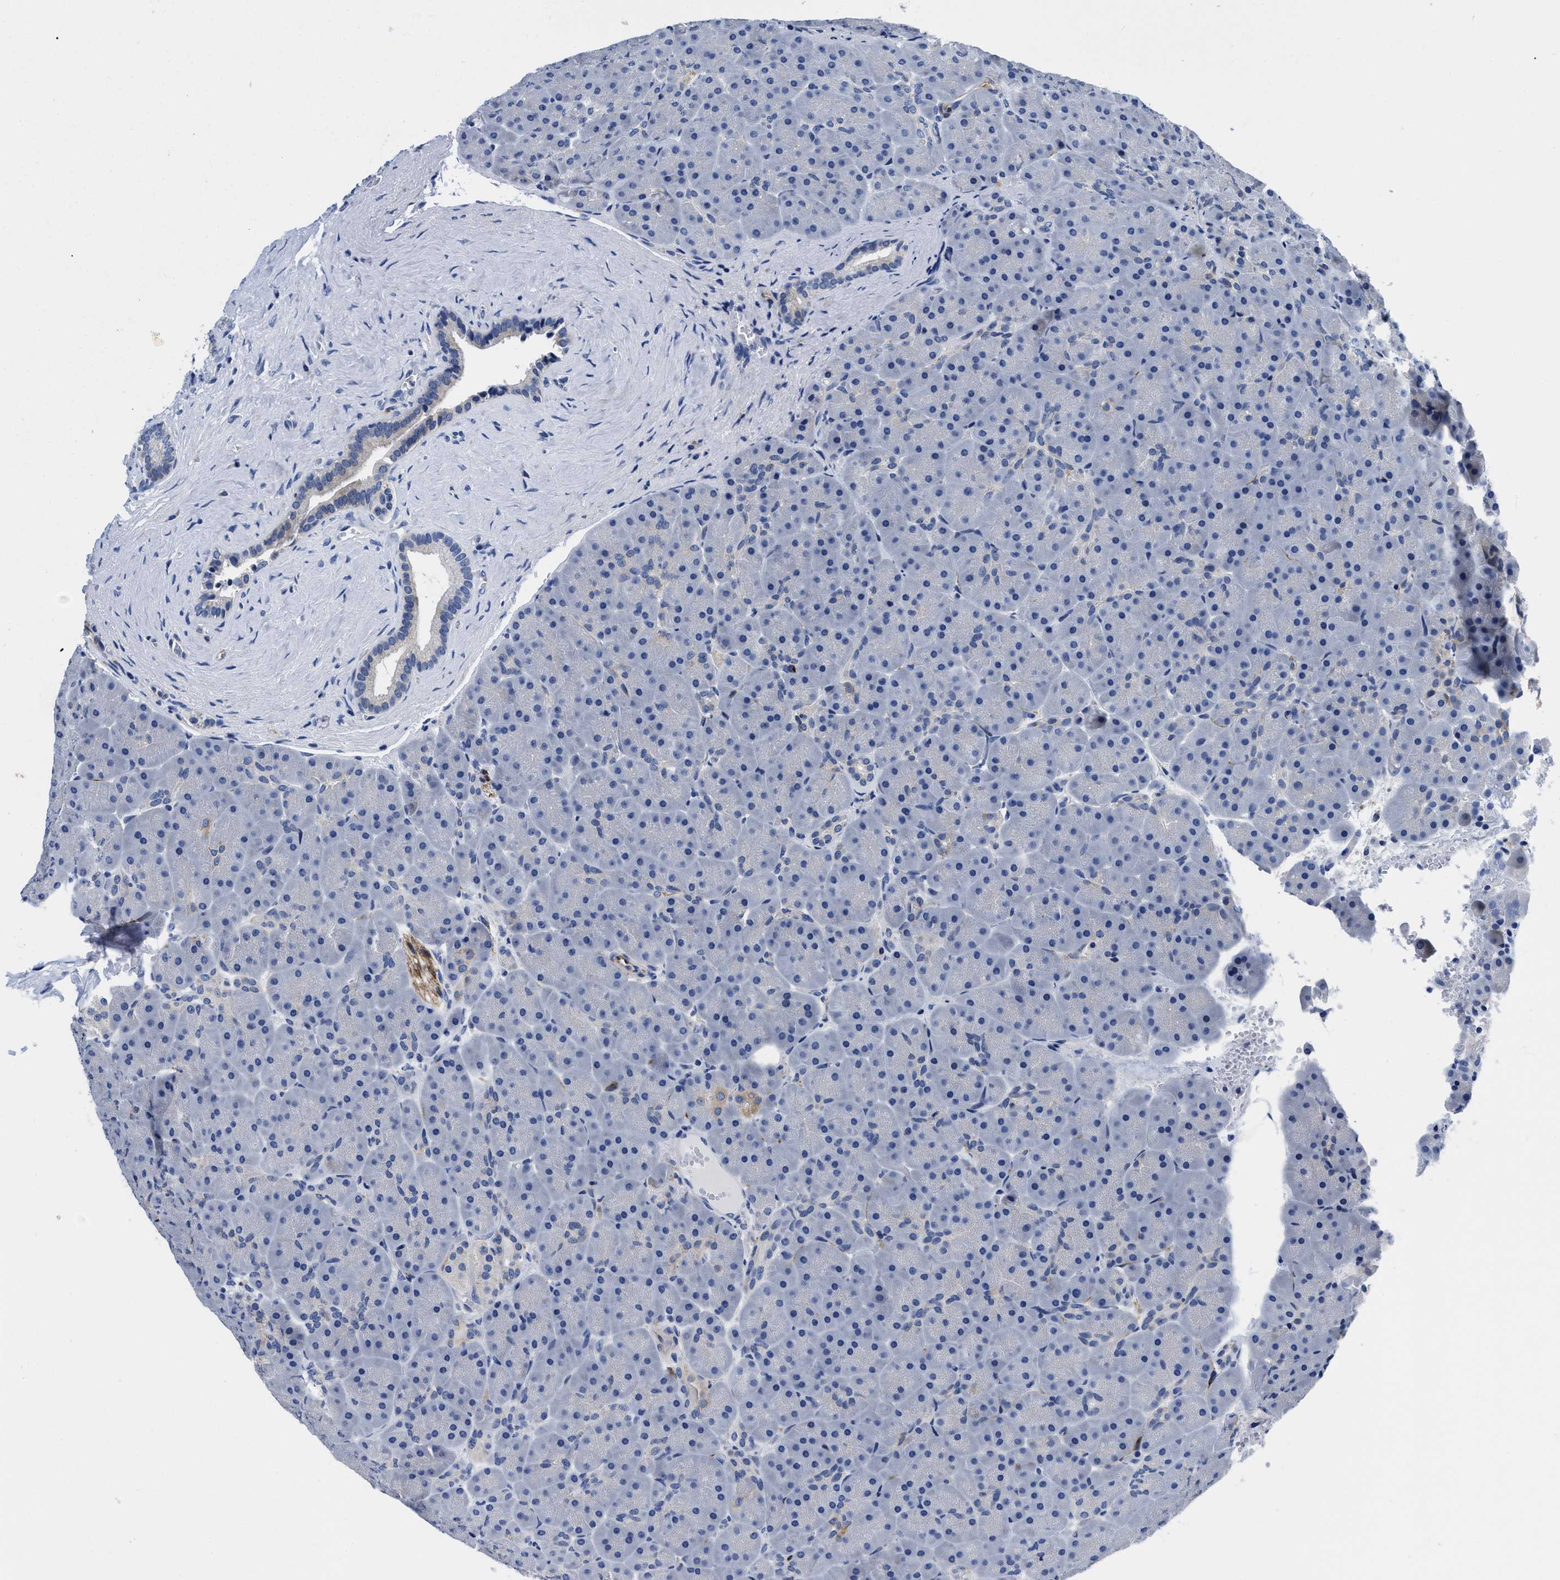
{"staining": {"intensity": "negative", "quantity": "none", "location": "none"}, "tissue": "pancreas", "cell_type": "Exocrine glandular cells", "image_type": "normal", "snomed": [{"axis": "morphology", "description": "Normal tissue, NOS"}, {"axis": "topography", "description": "Pancreas"}], "caption": "Immunohistochemistry (IHC) image of unremarkable pancreas stained for a protein (brown), which shows no expression in exocrine glandular cells.", "gene": "SLC35F1", "patient": {"sex": "male", "age": 66}}